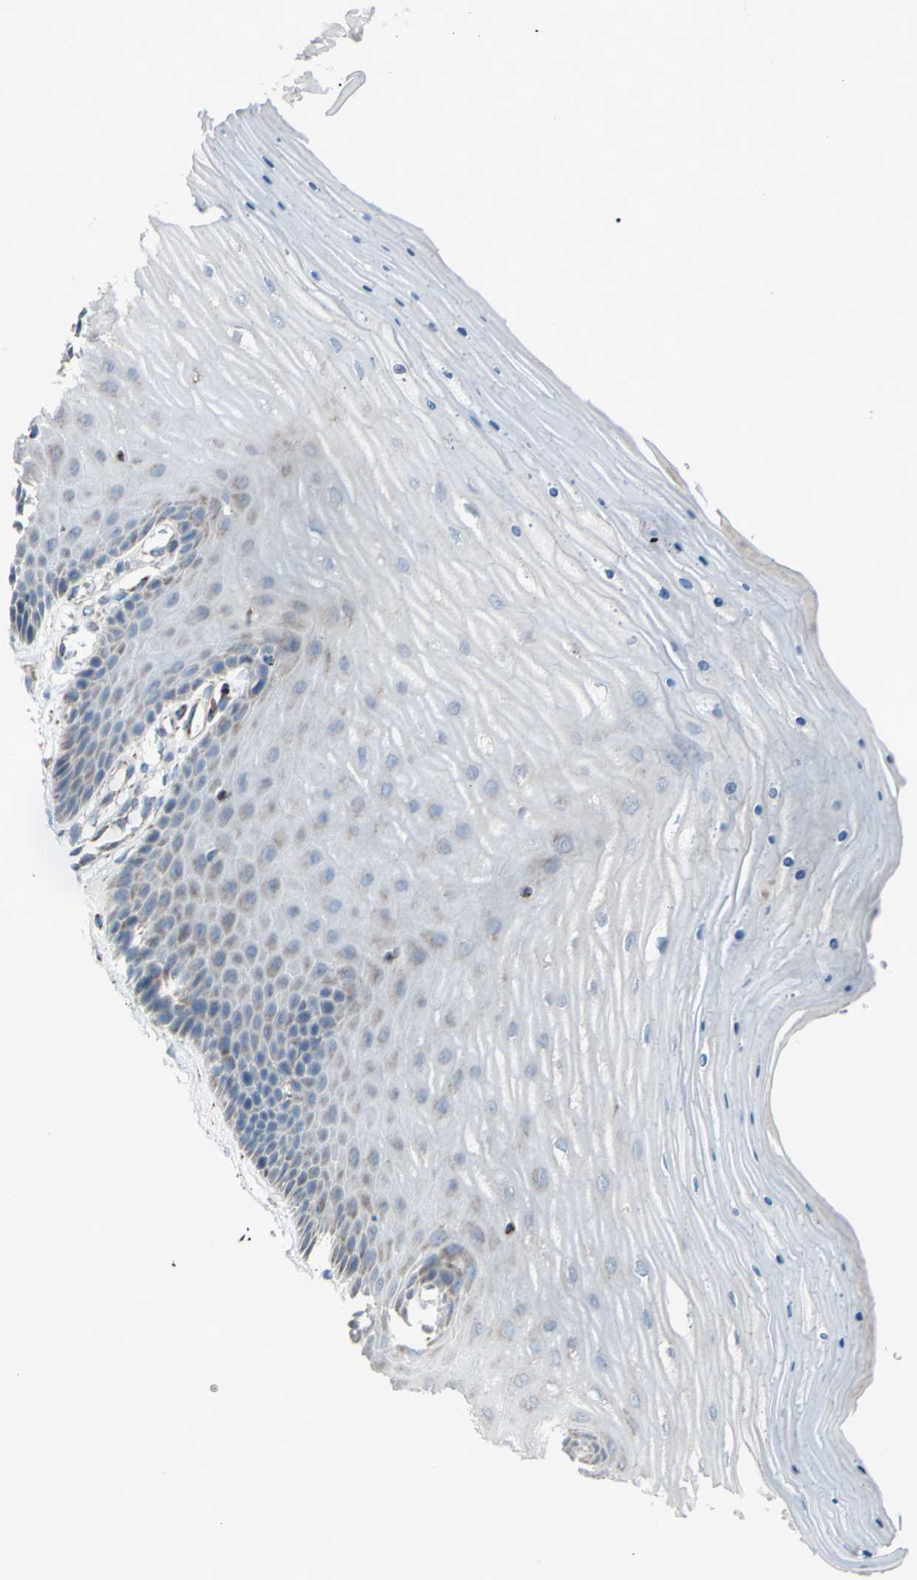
{"staining": {"intensity": "weak", "quantity": "25%-75%", "location": "cytoplasmic/membranous"}, "tissue": "cervix", "cell_type": "Glandular cells", "image_type": "normal", "snomed": [{"axis": "morphology", "description": "Normal tissue, NOS"}, {"axis": "topography", "description": "Cervix"}], "caption": "Protein staining reveals weak cytoplasmic/membranous staining in approximately 25%-75% of glandular cells in unremarkable cervix.", "gene": "GLT8D1", "patient": {"sex": "female", "age": 55}}